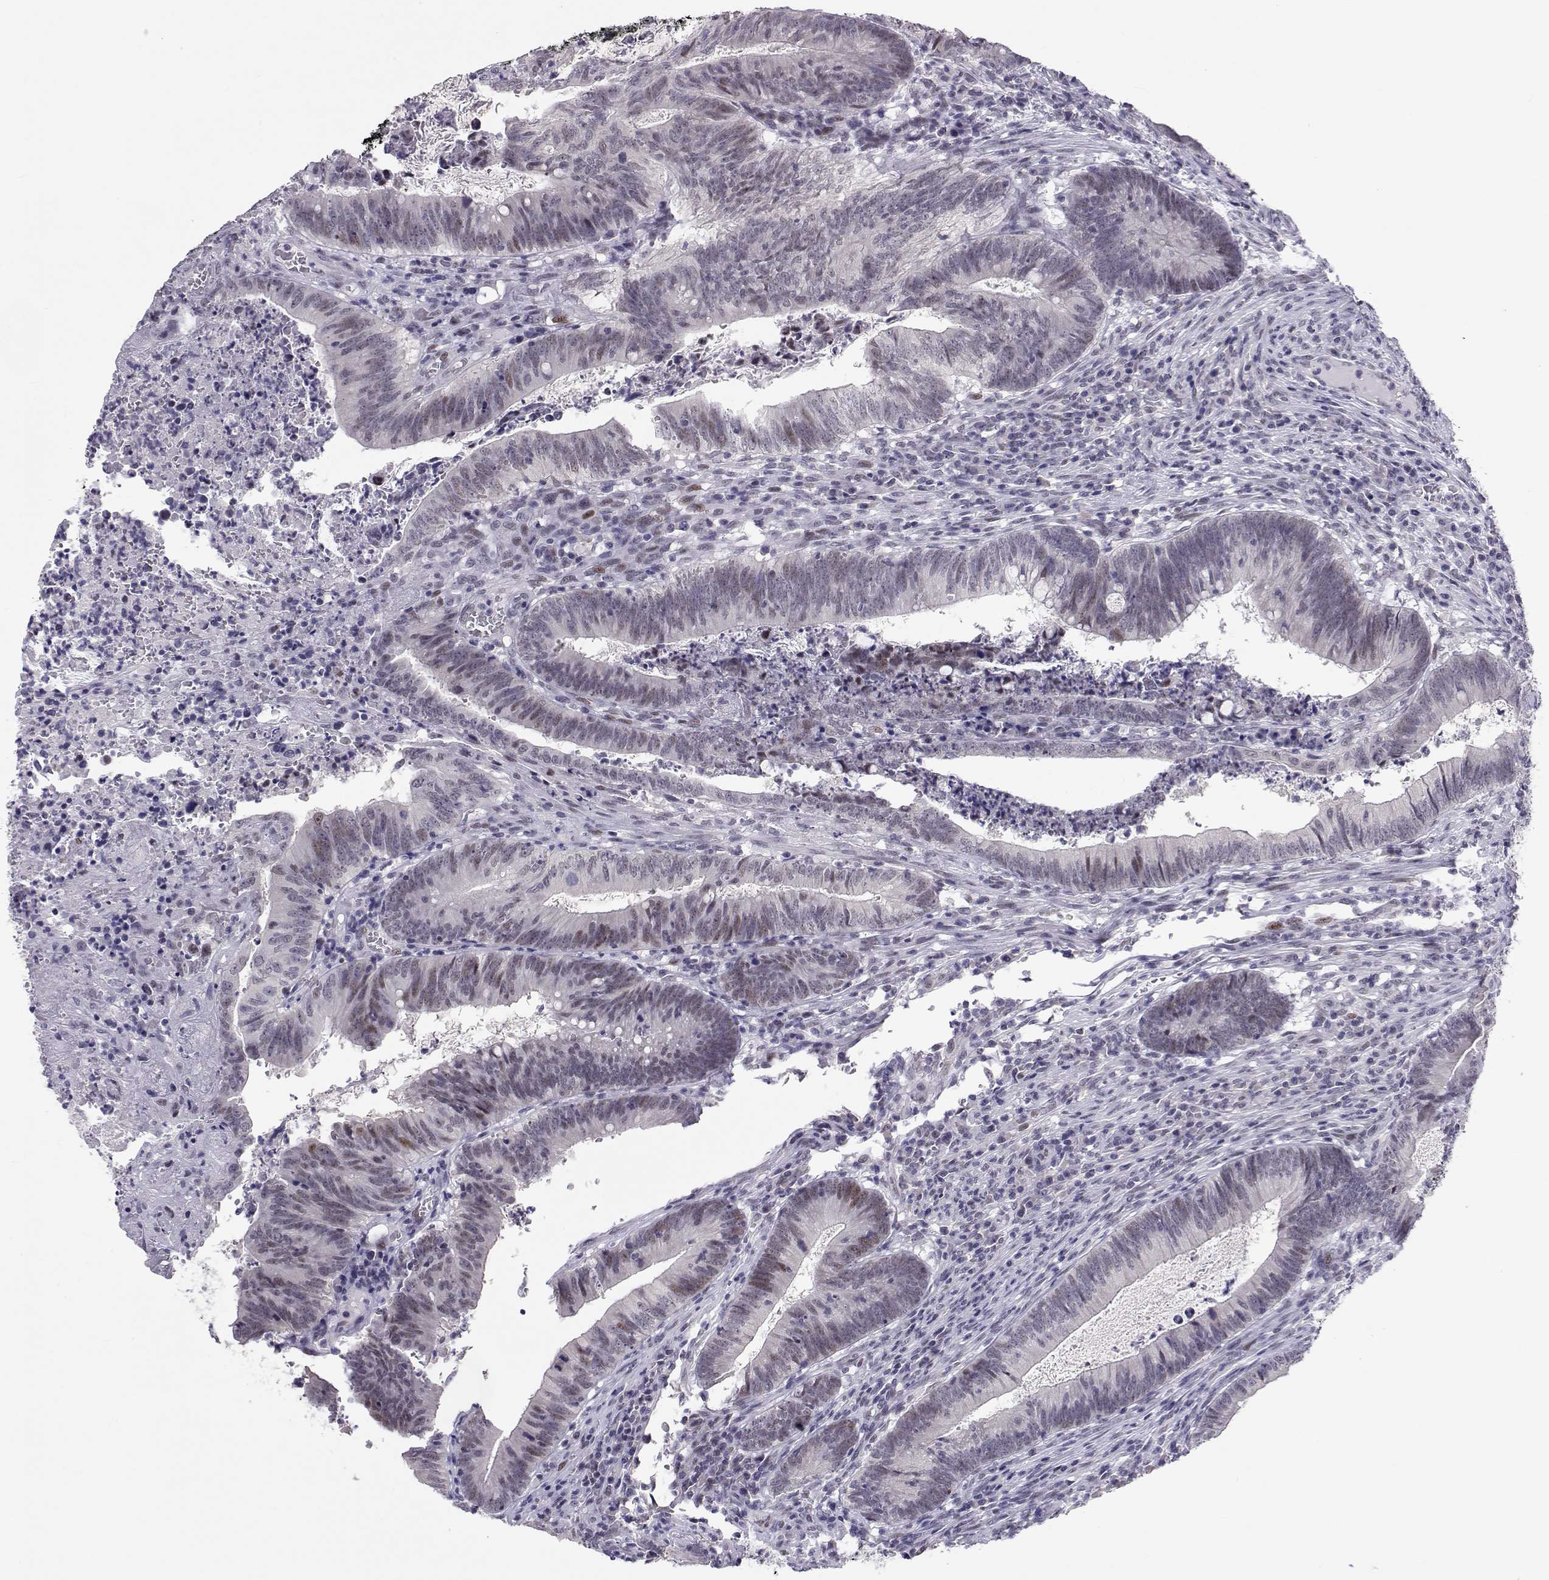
{"staining": {"intensity": "negative", "quantity": "none", "location": "none"}, "tissue": "colorectal cancer", "cell_type": "Tumor cells", "image_type": "cancer", "snomed": [{"axis": "morphology", "description": "Adenocarcinoma, NOS"}, {"axis": "topography", "description": "Colon"}], "caption": "An immunohistochemistry (IHC) micrograph of colorectal cancer (adenocarcinoma) is shown. There is no staining in tumor cells of colorectal cancer (adenocarcinoma). (DAB IHC, high magnification).", "gene": "SIX6", "patient": {"sex": "female", "age": 70}}